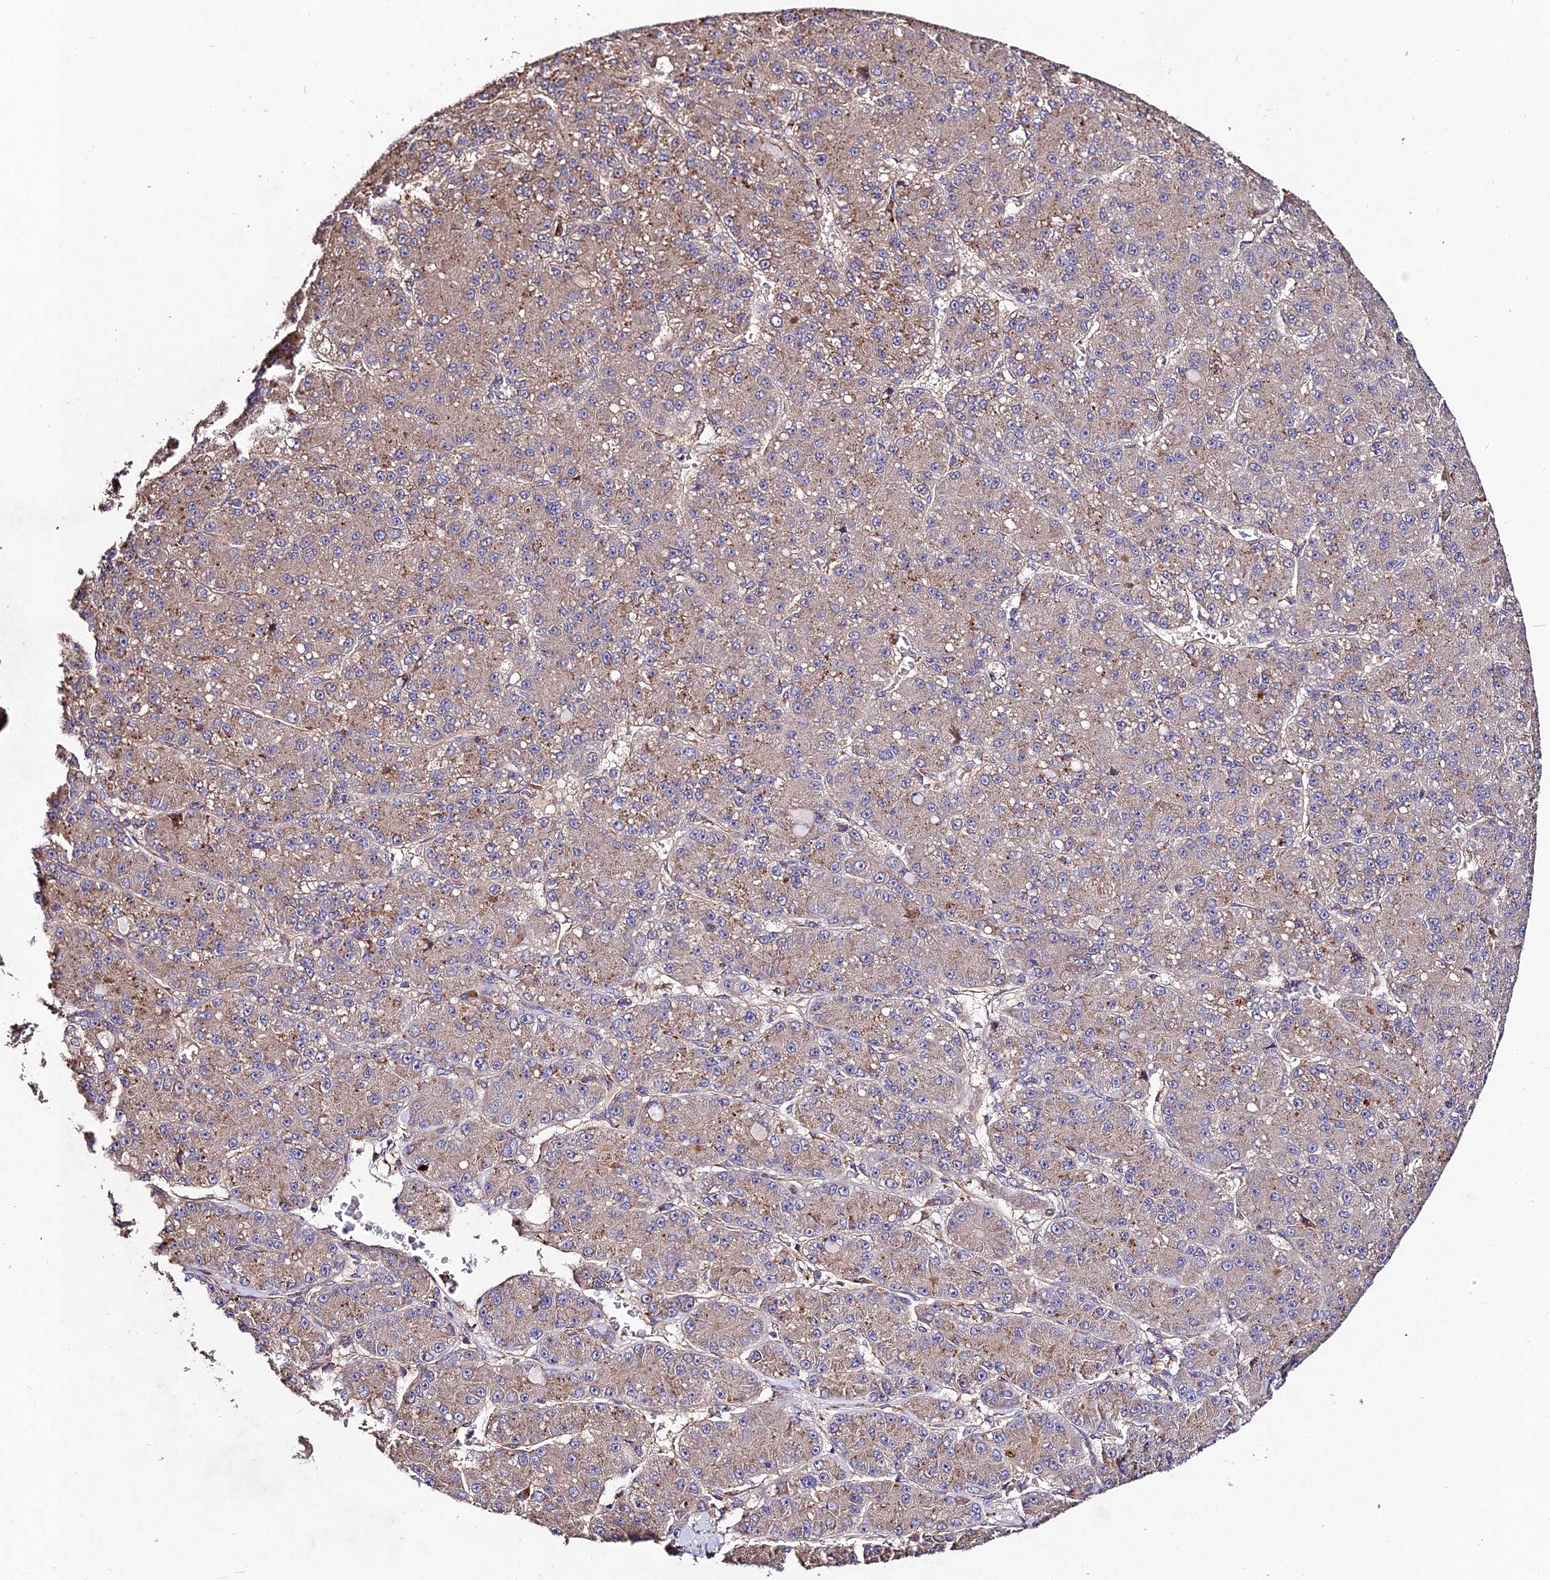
{"staining": {"intensity": "moderate", "quantity": "25%-75%", "location": "cytoplasmic/membranous"}, "tissue": "liver cancer", "cell_type": "Tumor cells", "image_type": "cancer", "snomed": [{"axis": "morphology", "description": "Carcinoma, Hepatocellular, NOS"}, {"axis": "topography", "description": "Liver"}], "caption": "Liver cancer tissue displays moderate cytoplasmic/membranous expression in about 25%-75% of tumor cells, visualized by immunohistochemistry.", "gene": "AP3M2", "patient": {"sex": "male", "age": 67}}